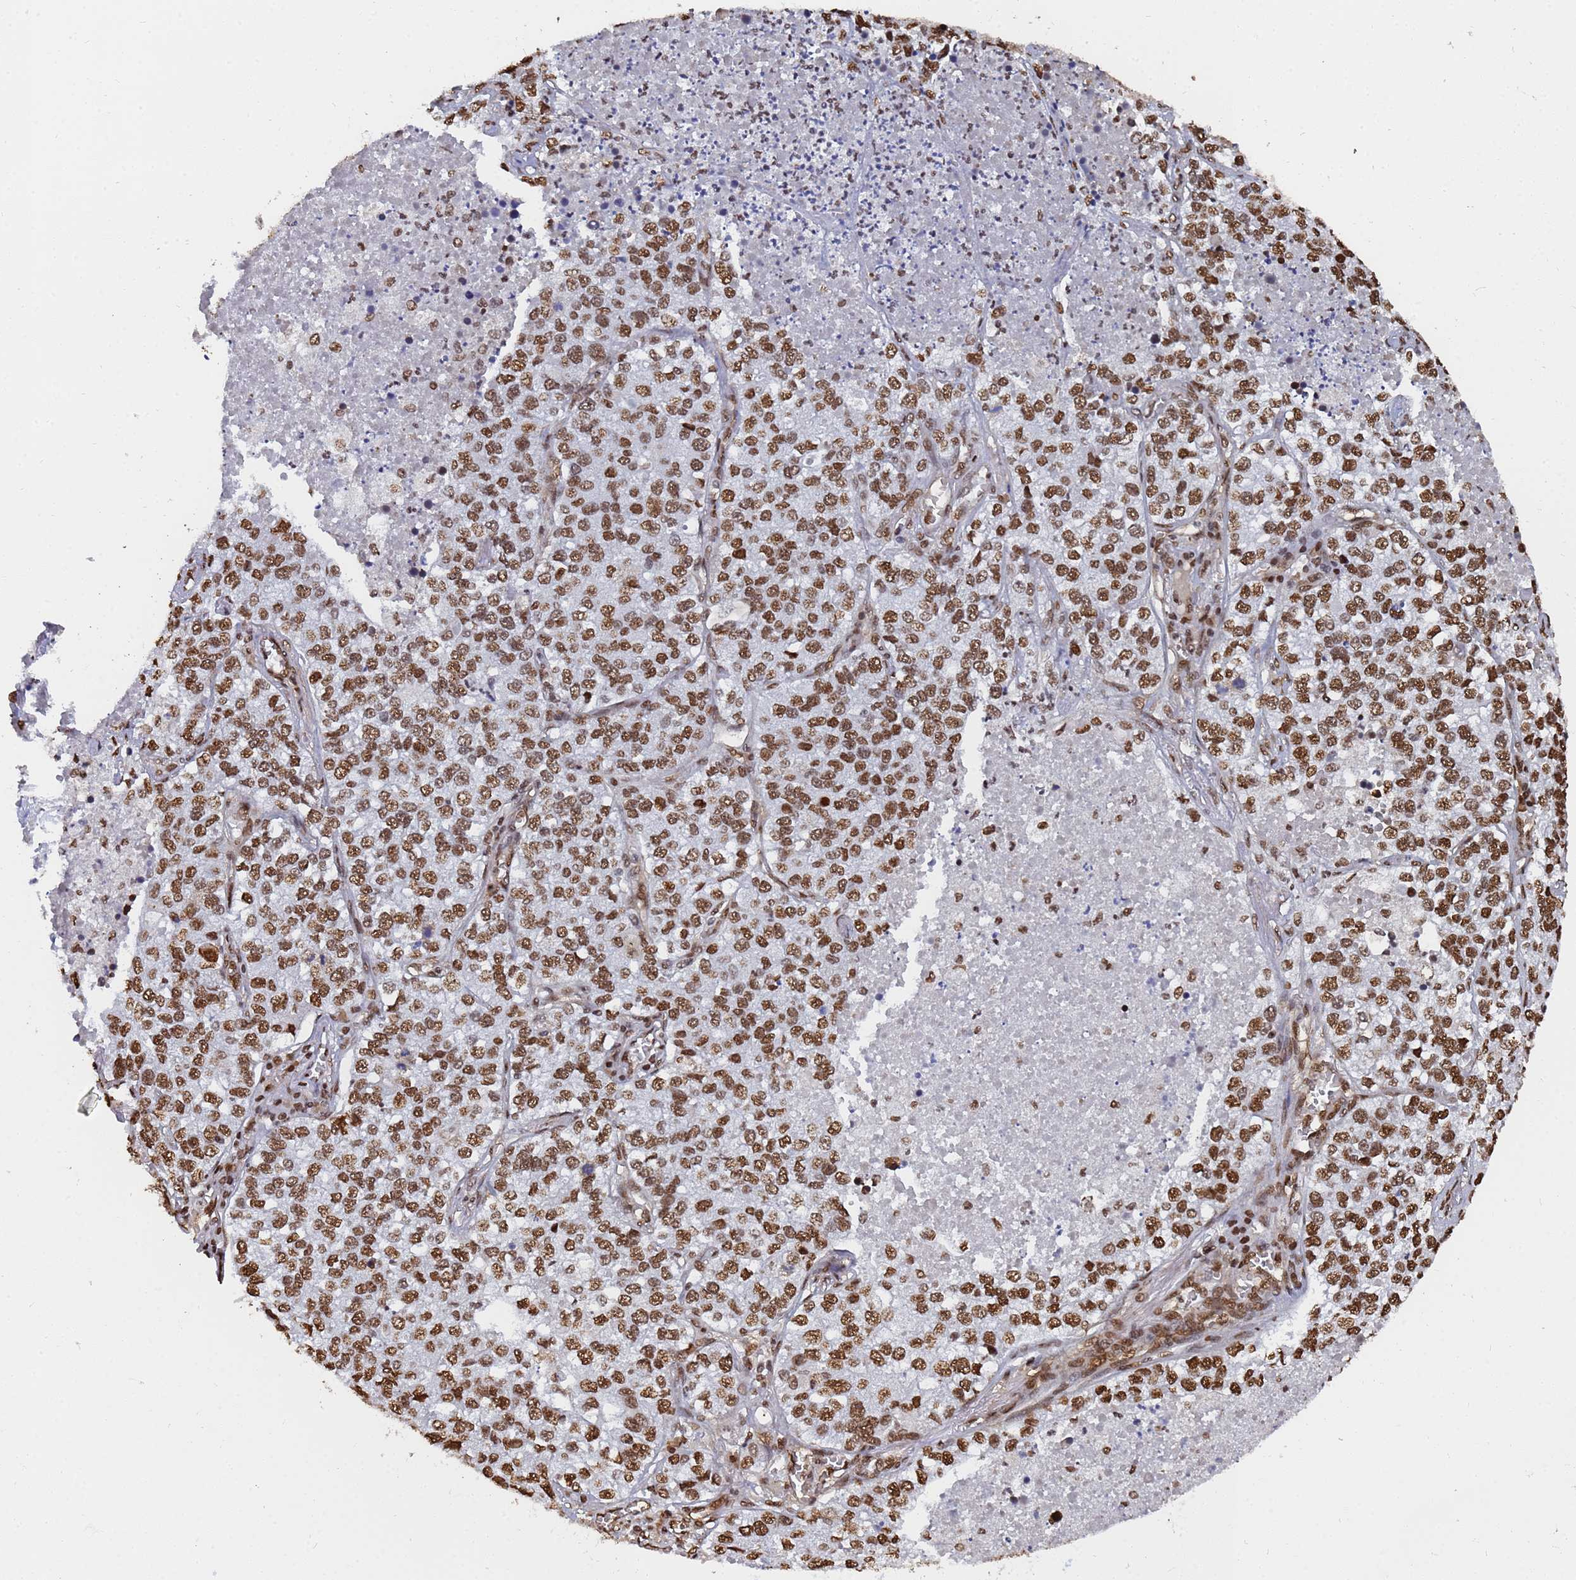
{"staining": {"intensity": "strong", "quantity": ">75%", "location": "nuclear"}, "tissue": "lung cancer", "cell_type": "Tumor cells", "image_type": "cancer", "snomed": [{"axis": "morphology", "description": "Adenocarcinoma, NOS"}, {"axis": "topography", "description": "Lung"}], "caption": "Immunohistochemistry (DAB (3,3'-diaminobenzidine)) staining of human lung cancer demonstrates strong nuclear protein staining in approximately >75% of tumor cells.", "gene": "RAVER2", "patient": {"sex": "male", "age": 49}}